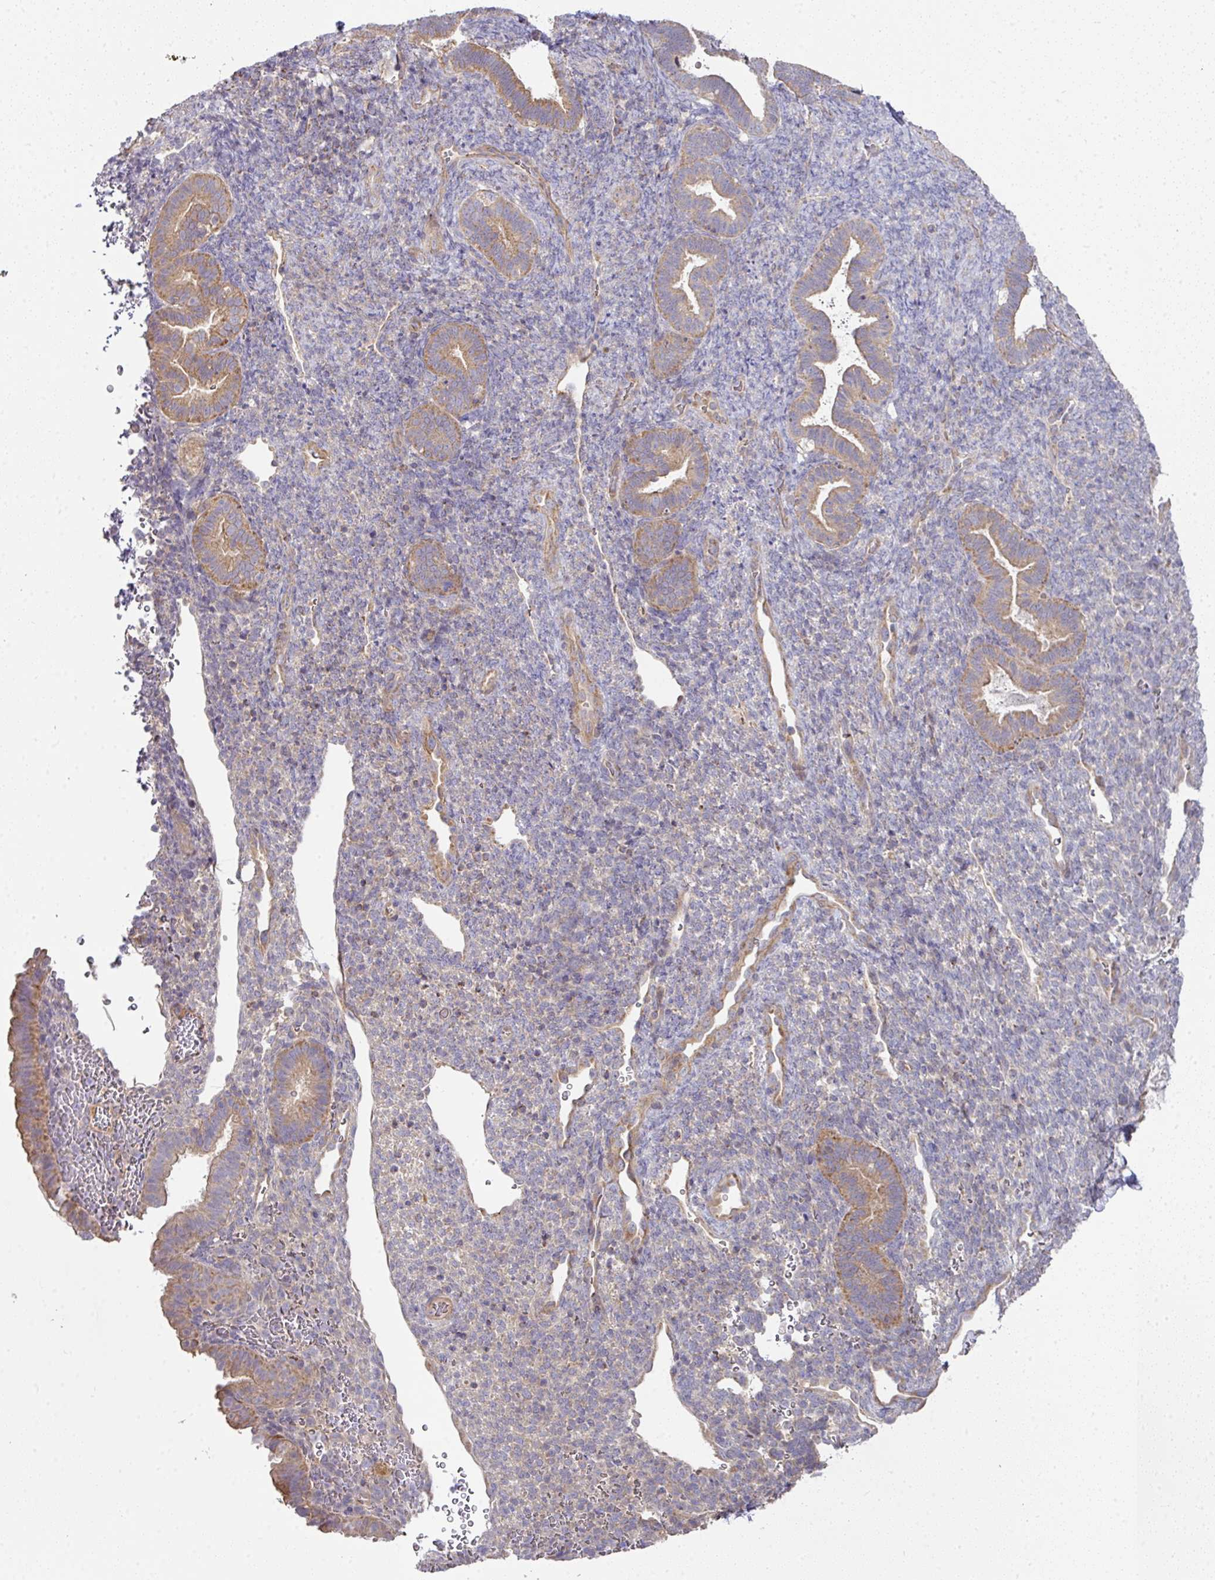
{"staining": {"intensity": "moderate", "quantity": "<25%", "location": "cytoplasmic/membranous"}, "tissue": "endometrium", "cell_type": "Cells in endometrial stroma", "image_type": "normal", "snomed": [{"axis": "morphology", "description": "Normal tissue, NOS"}, {"axis": "topography", "description": "Endometrium"}], "caption": "IHC (DAB) staining of normal endometrium reveals moderate cytoplasmic/membranous protein staining in approximately <25% of cells in endometrial stroma. (DAB IHC with brightfield microscopy, high magnification).", "gene": "STK35", "patient": {"sex": "female", "age": 34}}